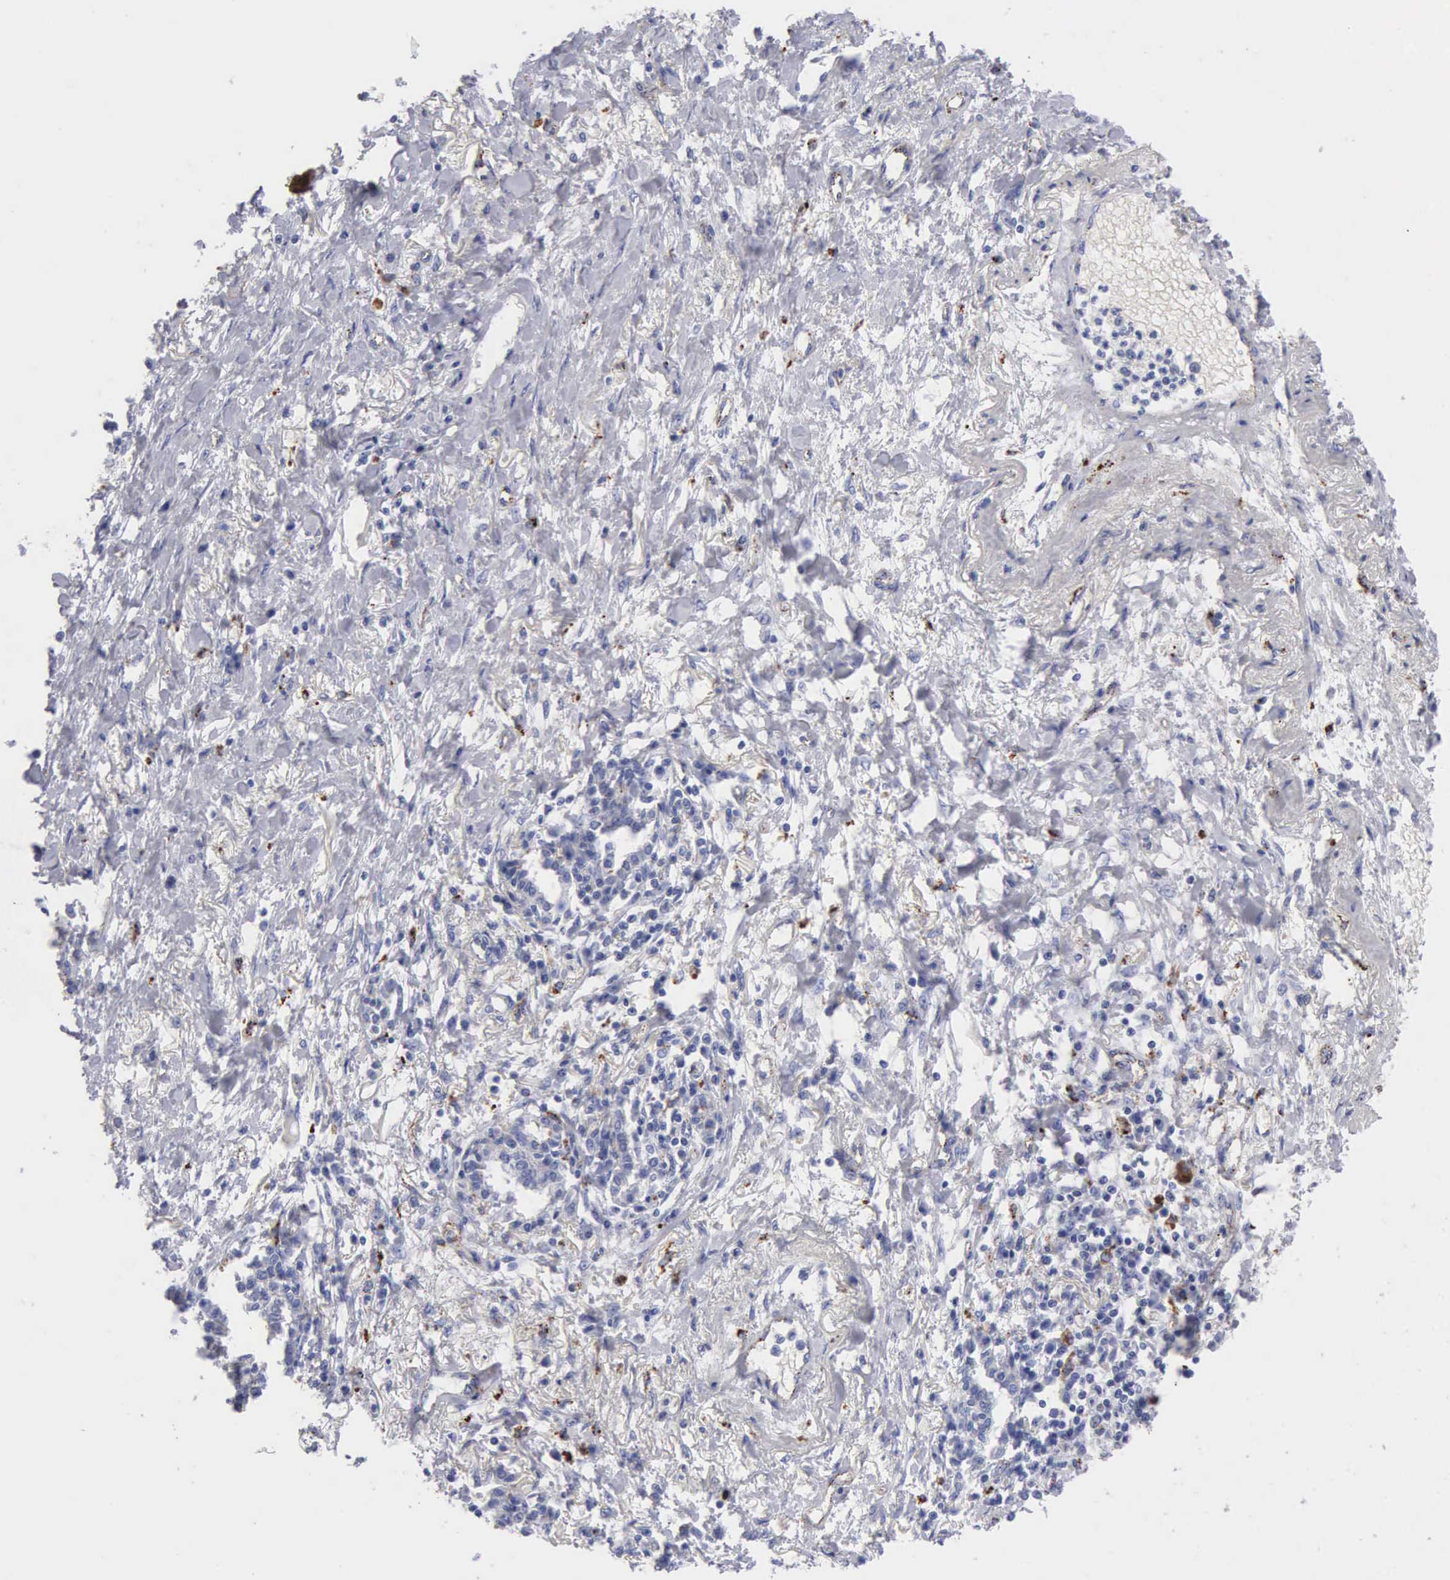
{"staining": {"intensity": "negative", "quantity": "none", "location": "none"}, "tissue": "lung cancer", "cell_type": "Tumor cells", "image_type": "cancer", "snomed": [{"axis": "morphology", "description": "Adenocarcinoma, NOS"}, {"axis": "topography", "description": "Lung"}], "caption": "Immunohistochemistry image of human lung cancer (adenocarcinoma) stained for a protein (brown), which reveals no expression in tumor cells.", "gene": "CTSL", "patient": {"sex": "male", "age": 60}}